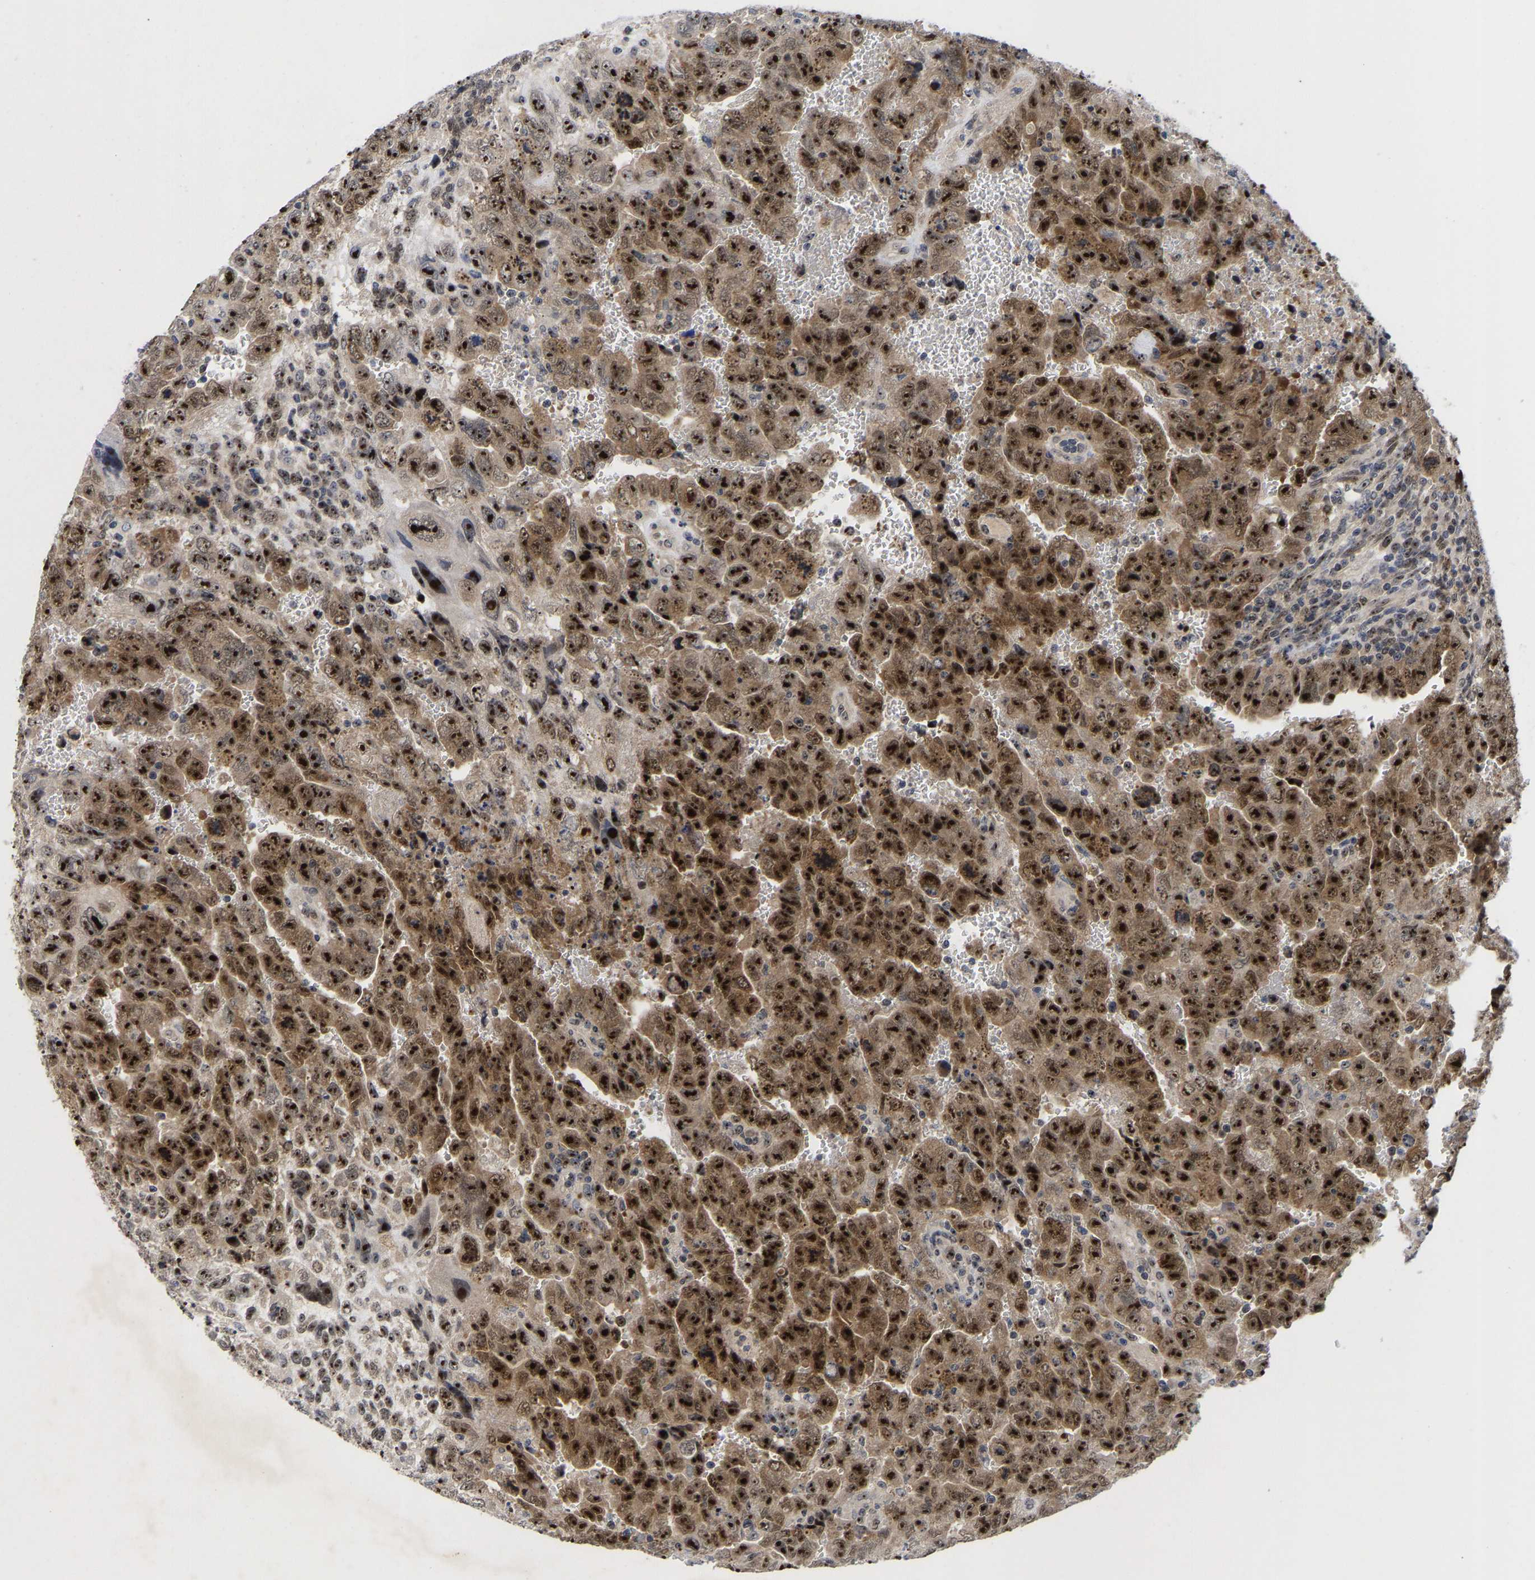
{"staining": {"intensity": "strong", "quantity": ">75%", "location": "cytoplasmic/membranous,nuclear"}, "tissue": "testis cancer", "cell_type": "Tumor cells", "image_type": "cancer", "snomed": [{"axis": "morphology", "description": "Carcinoma, Embryonal, NOS"}, {"axis": "topography", "description": "Testis"}], "caption": "Approximately >75% of tumor cells in human embryonal carcinoma (testis) display strong cytoplasmic/membranous and nuclear protein expression as visualized by brown immunohistochemical staining.", "gene": "NLE1", "patient": {"sex": "male", "age": 28}}